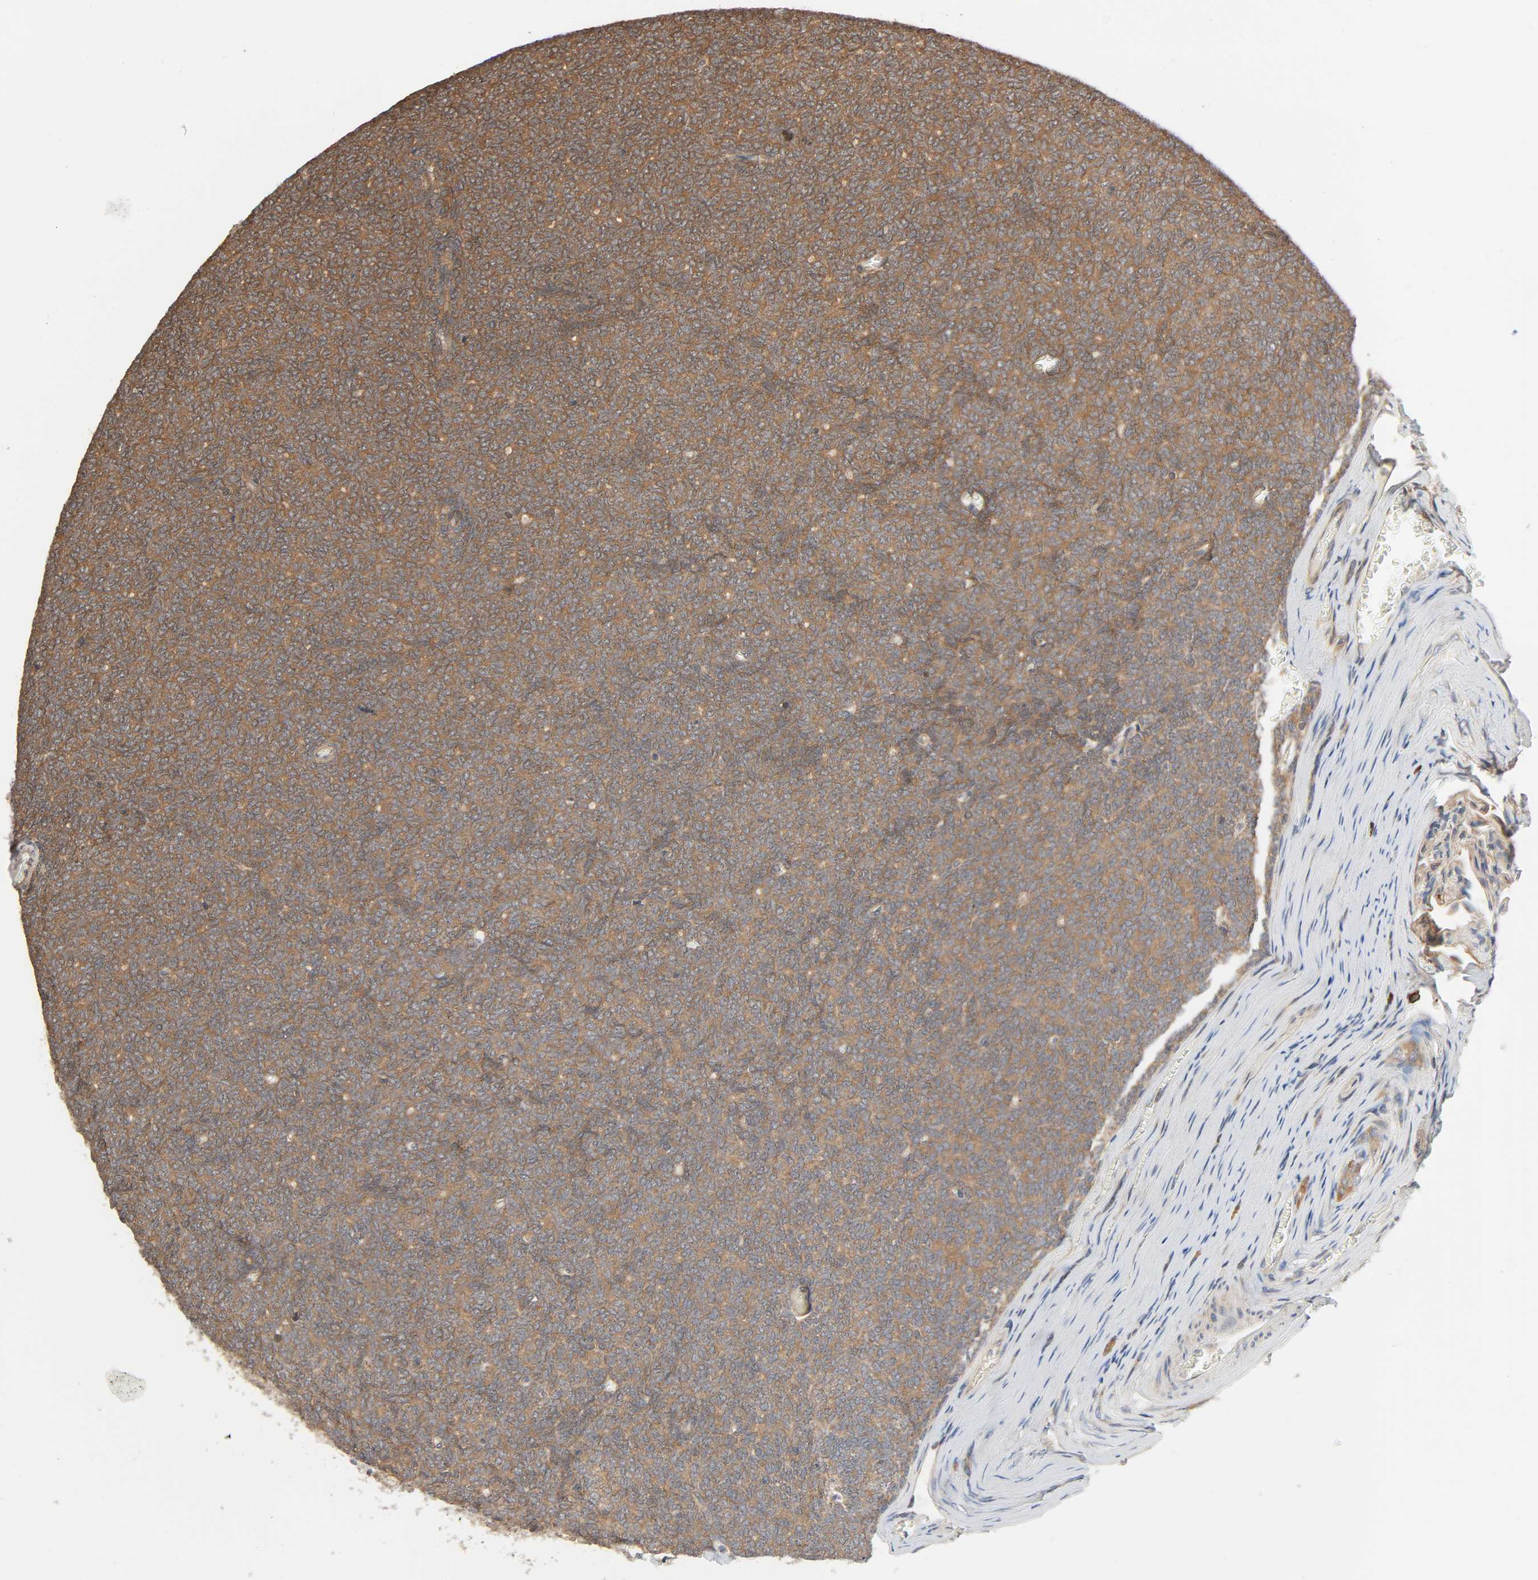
{"staining": {"intensity": "moderate", "quantity": ">75%", "location": "cytoplasmic/membranous"}, "tissue": "renal cancer", "cell_type": "Tumor cells", "image_type": "cancer", "snomed": [{"axis": "morphology", "description": "Neoplasm, malignant, NOS"}, {"axis": "topography", "description": "Kidney"}], "caption": "Immunohistochemistry (DAB) staining of human malignant neoplasm (renal) reveals moderate cytoplasmic/membranous protein expression in approximately >75% of tumor cells.", "gene": "PPP2R1B", "patient": {"sex": "male", "age": 28}}